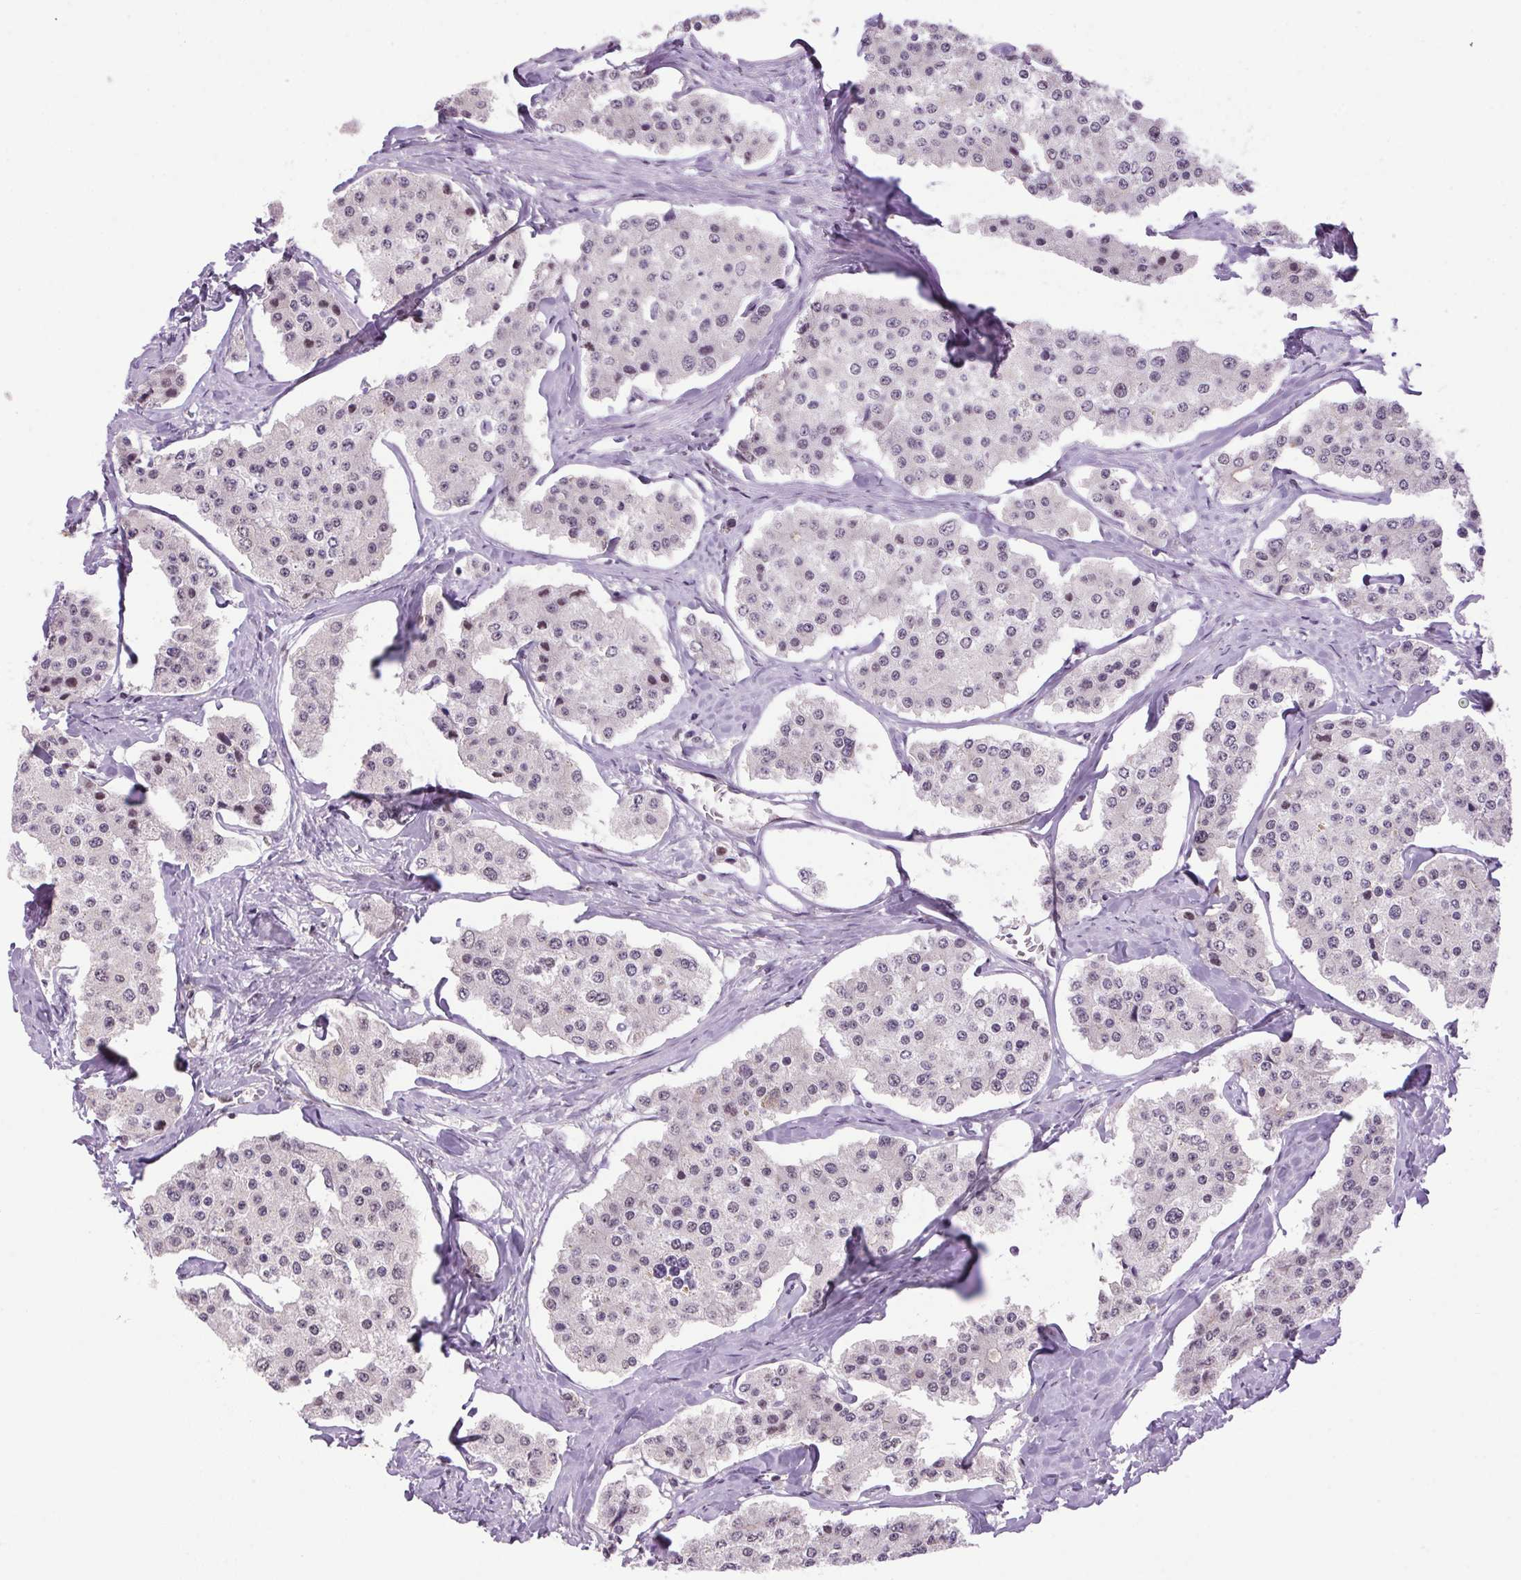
{"staining": {"intensity": "negative", "quantity": "none", "location": "none"}, "tissue": "carcinoid", "cell_type": "Tumor cells", "image_type": "cancer", "snomed": [{"axis": "morphology", "description": "Carcinoid, malignant, NOS"}, {"axis": "topography", "description": "Small intestine"}], "caption": "Human carcinoid stained for a protein using IHC exhibits no positivity in tumor cells.", "gene": "AKR1E2", "patient": {"sex": "female", "age": 65}}